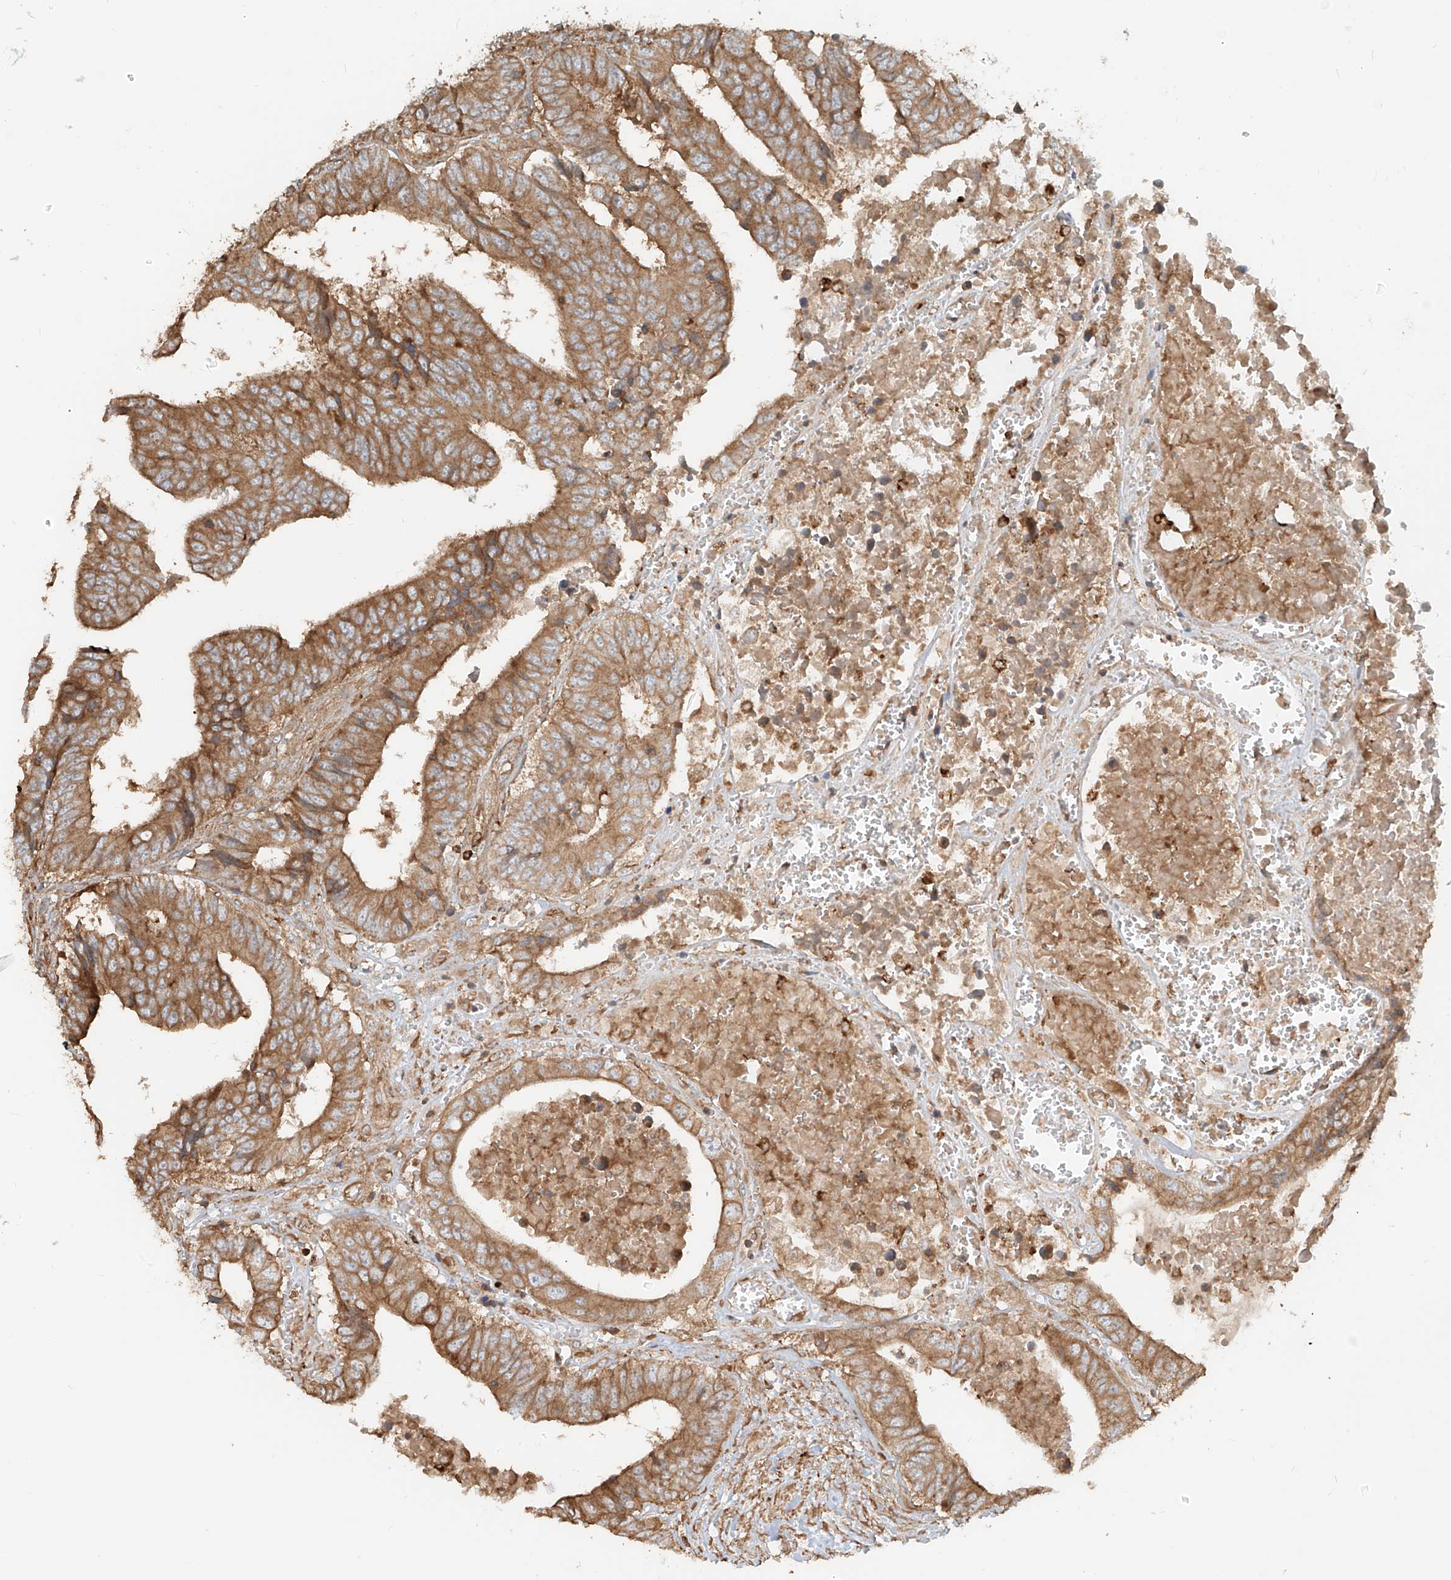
{"staining": {"intensity": "moderate", "quantity": ">75%", "location": "cytoplasmic/membranous"}, "tissue": "colorectal cancer", "cell_type": "Tumor cells", "image_type": "cancer", "snomed": [{"axis": "morphology", "description": "Adenocarcinoma, NOS"}, {"axis": "topography", "description": "Rectum"}], "caption": "Immunohistochemistry (IHC) (DAB (3,3'-diaminobenzidine)) staining of human colorectal cancer (adenocarcinoma) reveals moderate cytoplasmic/membranous protein expression in about >75% of tumor cells.", "gene": "CCDC115", "patient": {"sex": "male", "age": 84}}